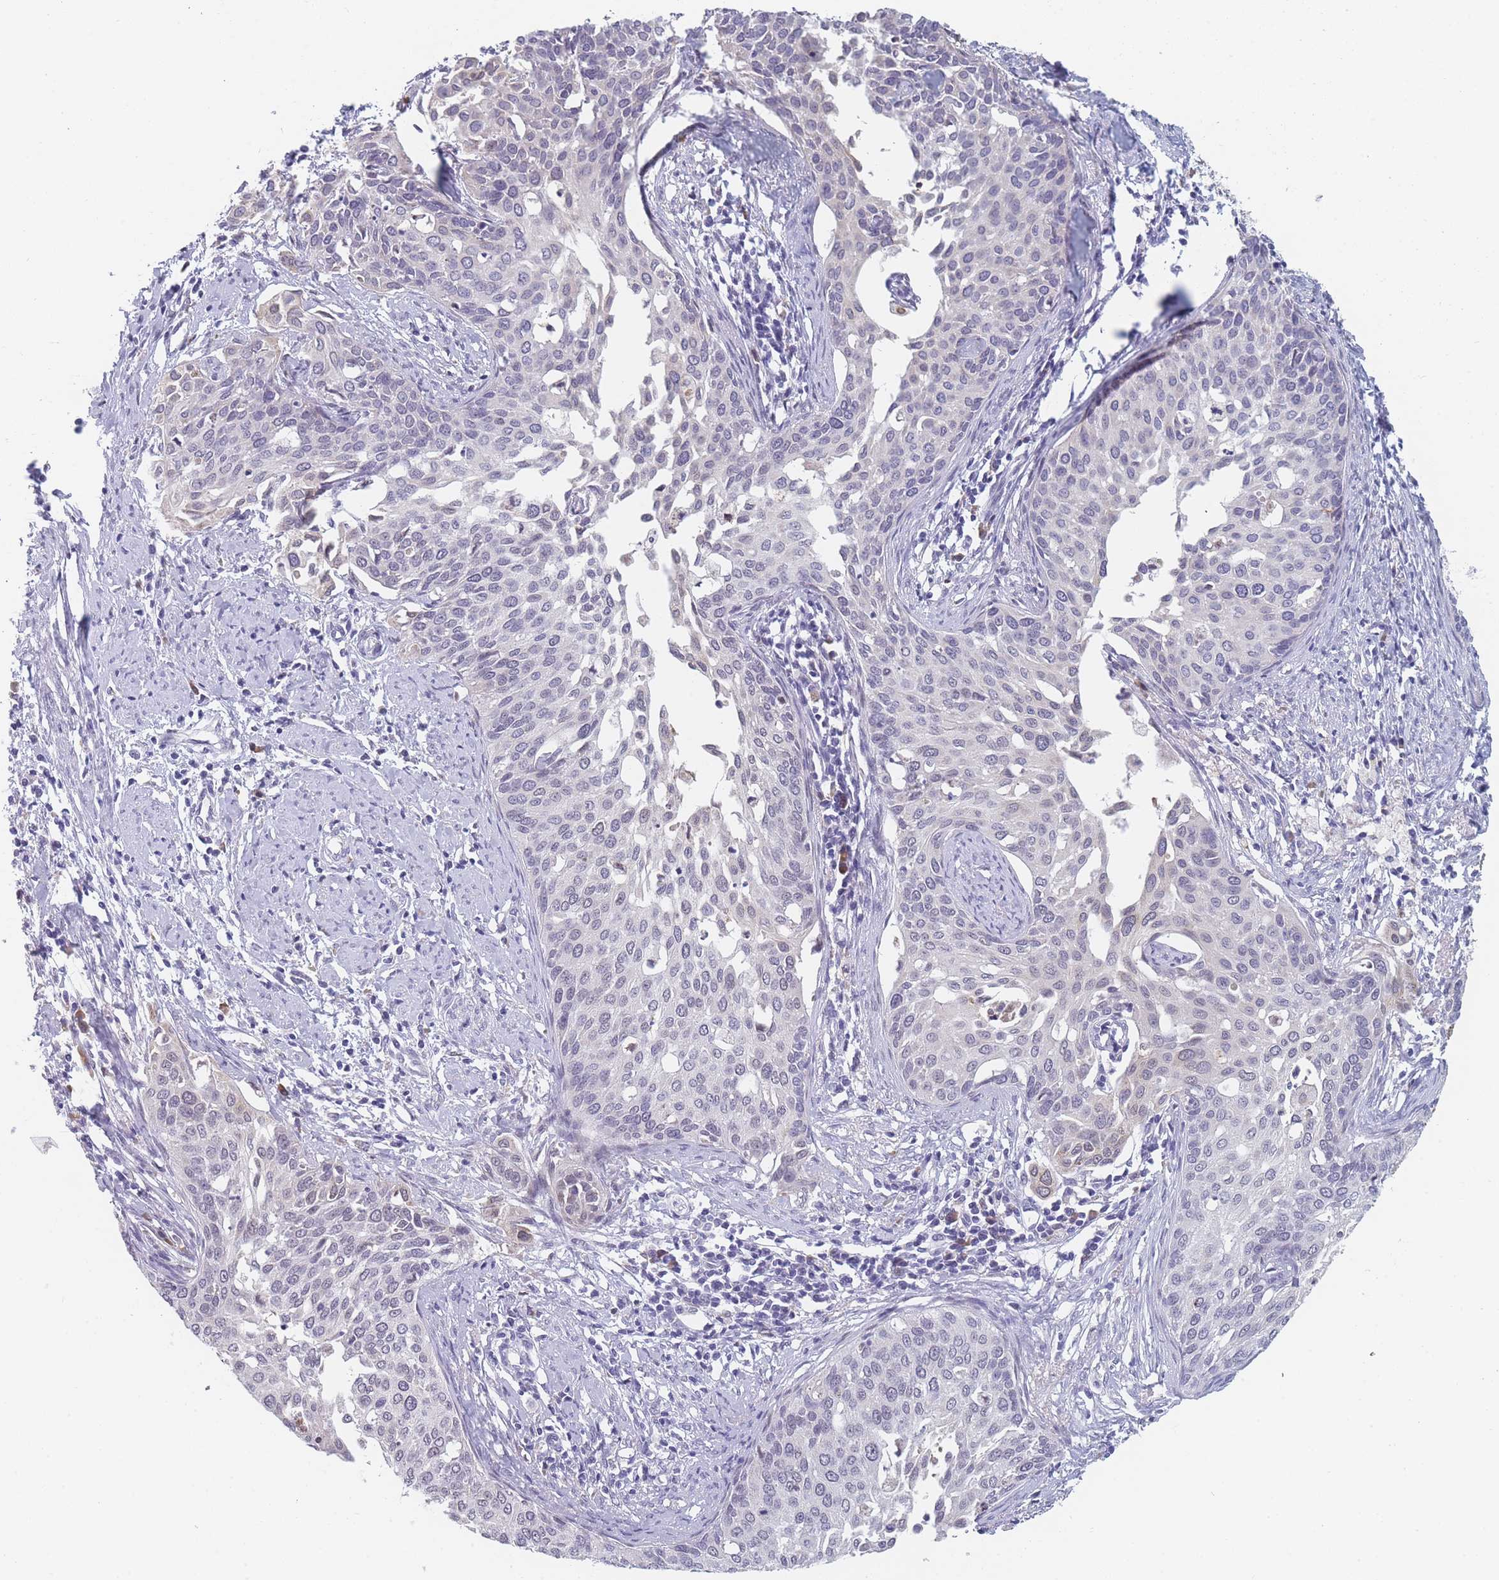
{"staining": {"intensity": "negative", "quantity": "none", "location": "none"}, "tissue": "cervical cancer", "cell_type": "Tumor cells", "image_type": "cancer", "snomed": [{"axis": "morphology", "description": "Squamous cell carcinoma, NOS"}, {"axis": "topography", "description": "Cervix"}], "caption": "The image demonstrates no significant positivity in tumor cells of cervical cancer (squamous cell carcinoma).", "gene": "TMED10", "patient": {"sex": "female", "age": 44}}